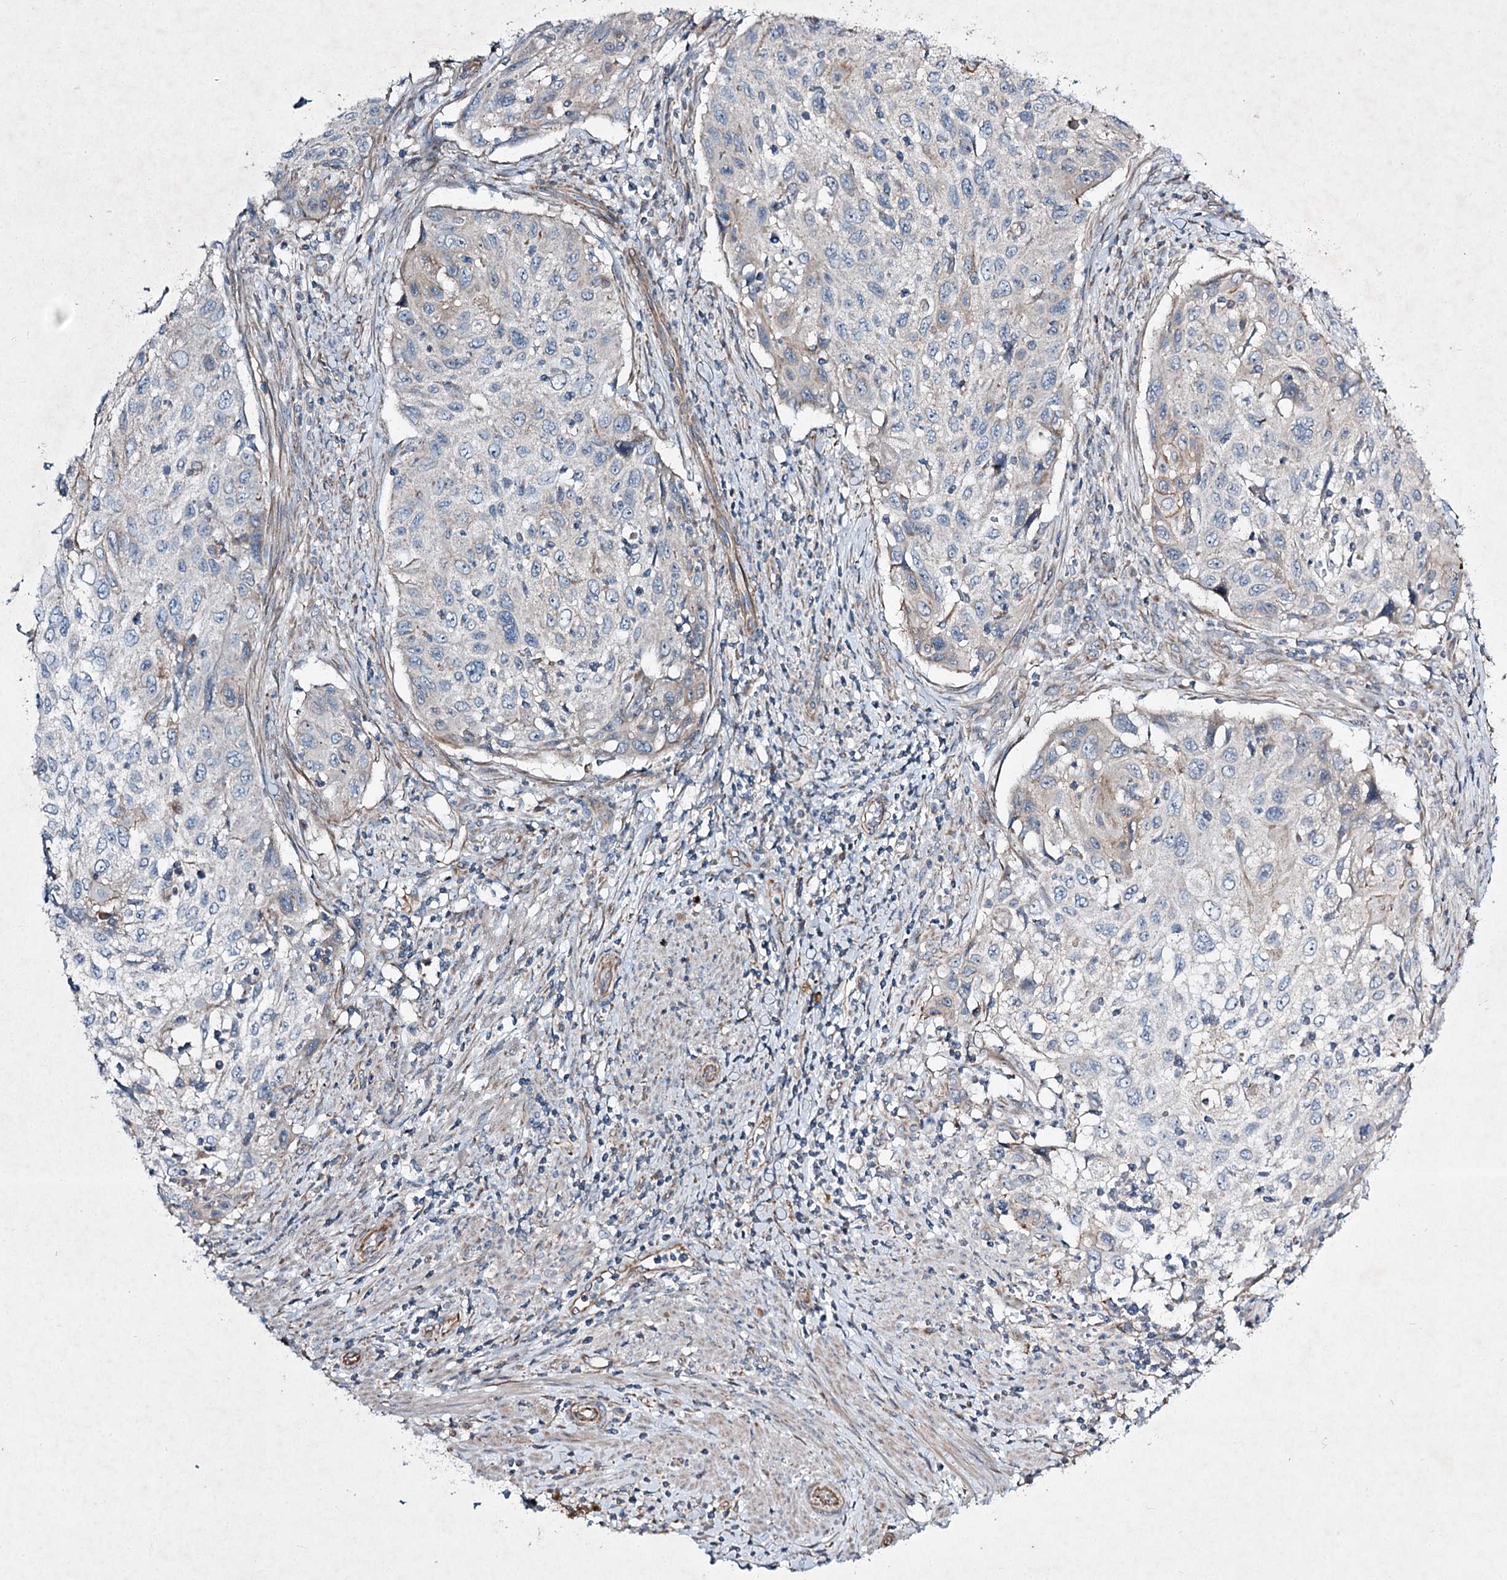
{"staining": {"intensity": "negative", "quantity": "none", "location": "none"}, "tissue": "cervical cancer", "cell_type": "Tumor cells", "image_type": "cancer", "snomed": [{"axis": "morphology", "description": "Squamous cell carcinoma, NOS"}, {"axis": "topography", "description": "Cervix"}], "caption": "Image shows no significant protein expression in tumor cells of cervical cancer.", "gene": "KIAA0825", "patient": {"sex": "female", "age": 70}}